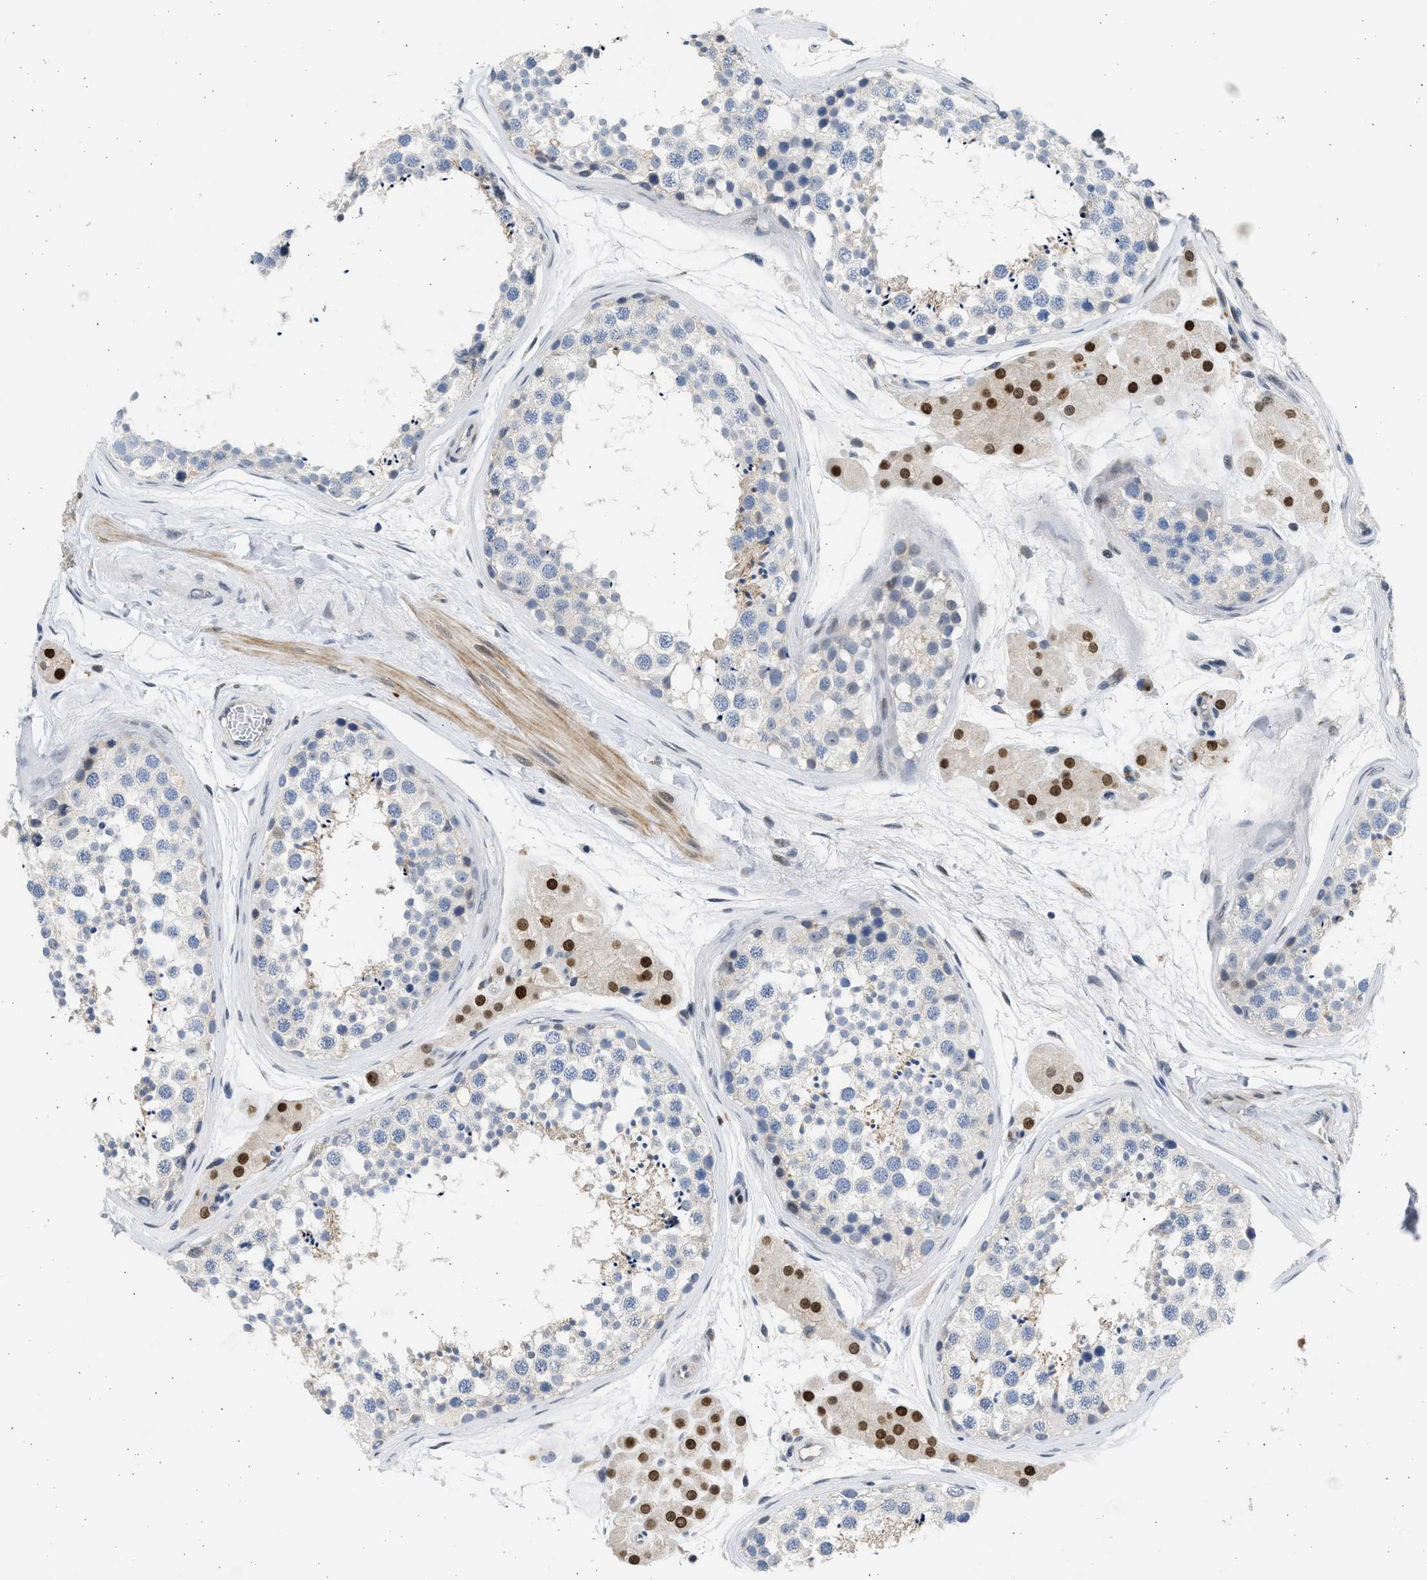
{"staining": {"intensity": "negative", "quantity": "none", "location": "none"}, "tissue": "testis", "cell_type": "Cells in seminiferous ducts", "image_type": "normal", "snomed": [{"axis": "morphology", "description": "Normal tissue, NOS"}, {"axis": "topography", "description": "Testis"}], "caption": "Immunohistochemistry micrograph of benign testis: human testis stained with DAB demonstrates no significant protein expression in cells in seminiferous ducts. (Immunohistochemistry (ihc), brightfield microscopy, high magnification).", "gene": "HMGN3", "patient": {"sex": "male", "age": 56}}